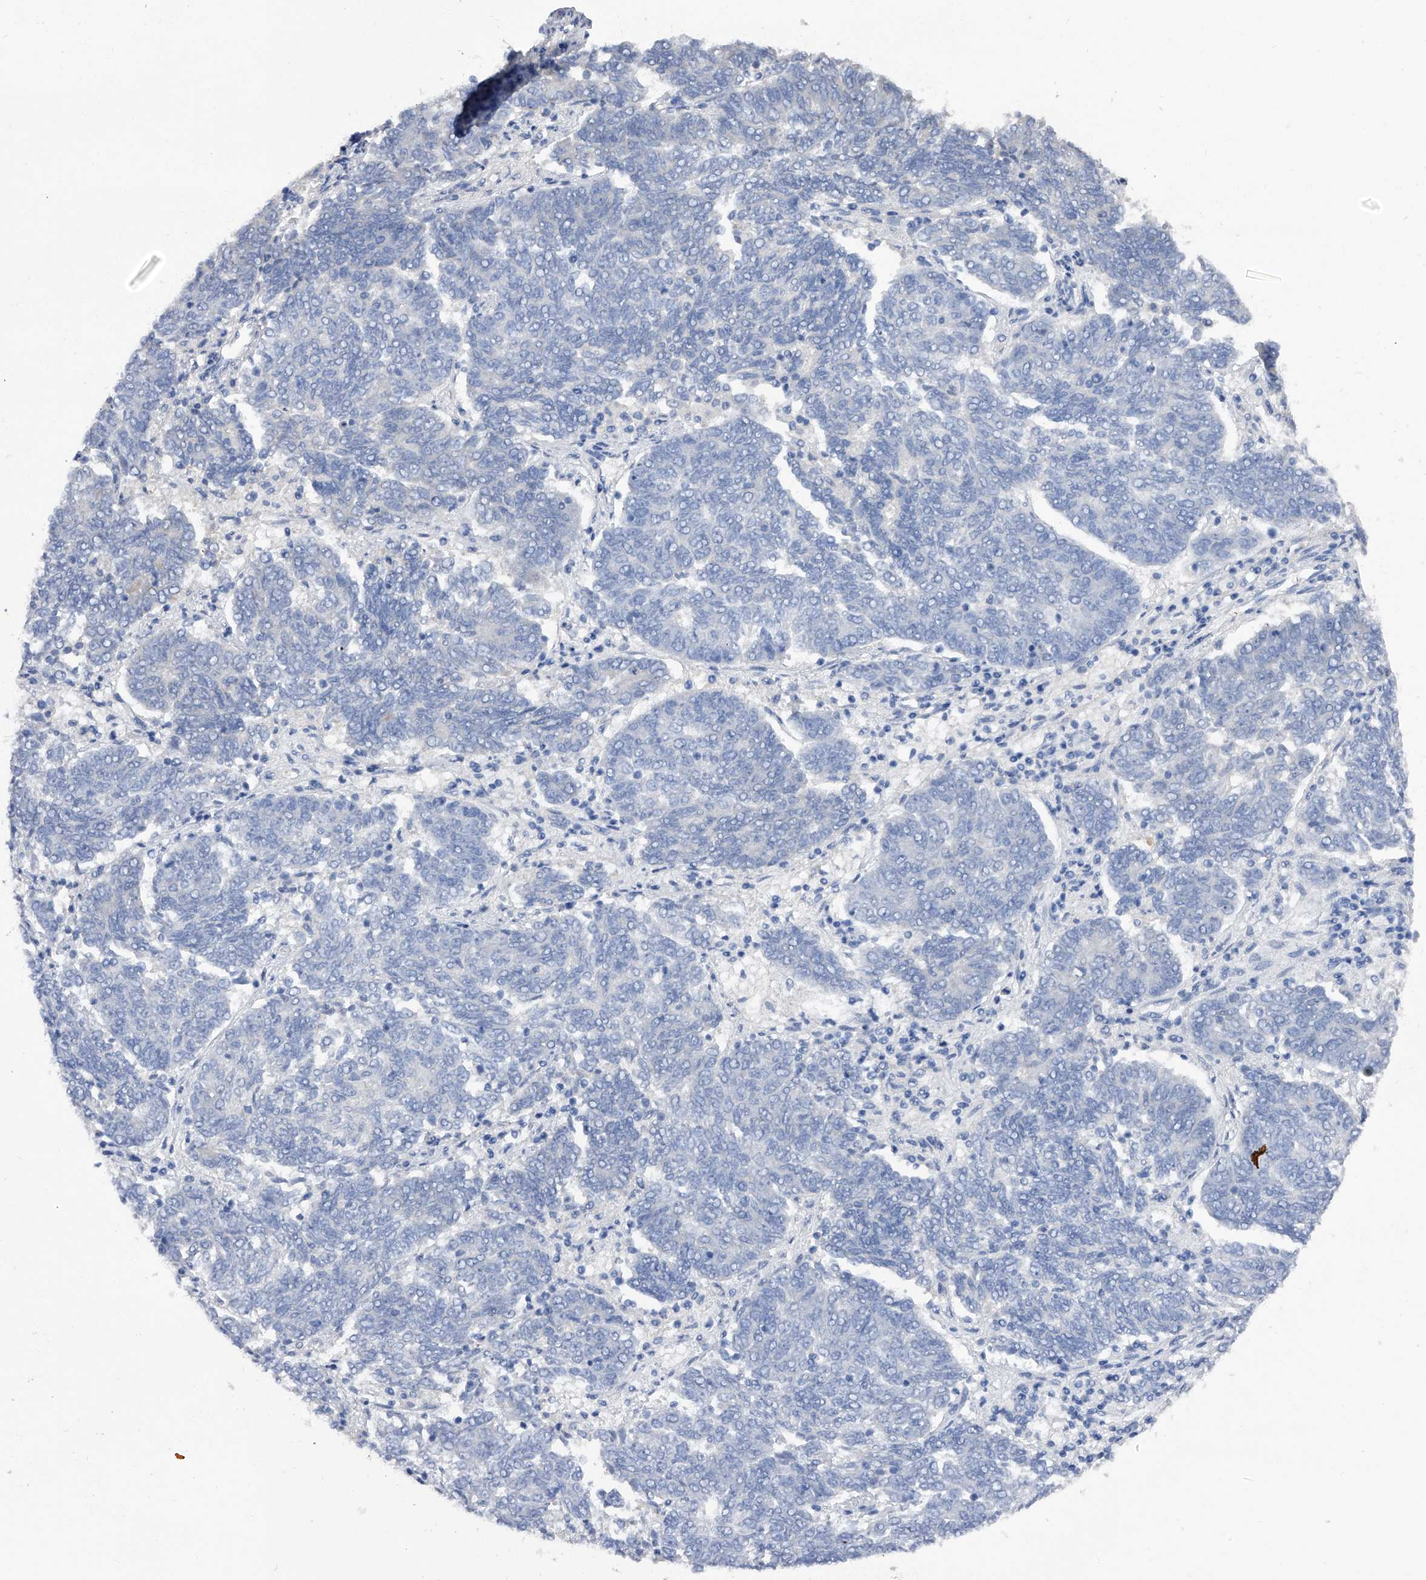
{"staining": {"intensity": "negative", "quantity": "none", "location": "none"}, "tissue": "endometrial cancer", "cell_type": "Tumor cells", "image_type": "cancer", "snomed": [{"axis": "morphology", "description": "Adenocarcinoma, NOS"}, {"axis": "topography", "description": "Endometrium"}], "caption": "A high-resolution photomicrograph shows immunohistochemistry staining of endometrial adenocarcinoma, which demonstrates no significant staining in tumor cells.", "gene": "RWDD2A", "patient": {"sex": "female", "age": 80}}